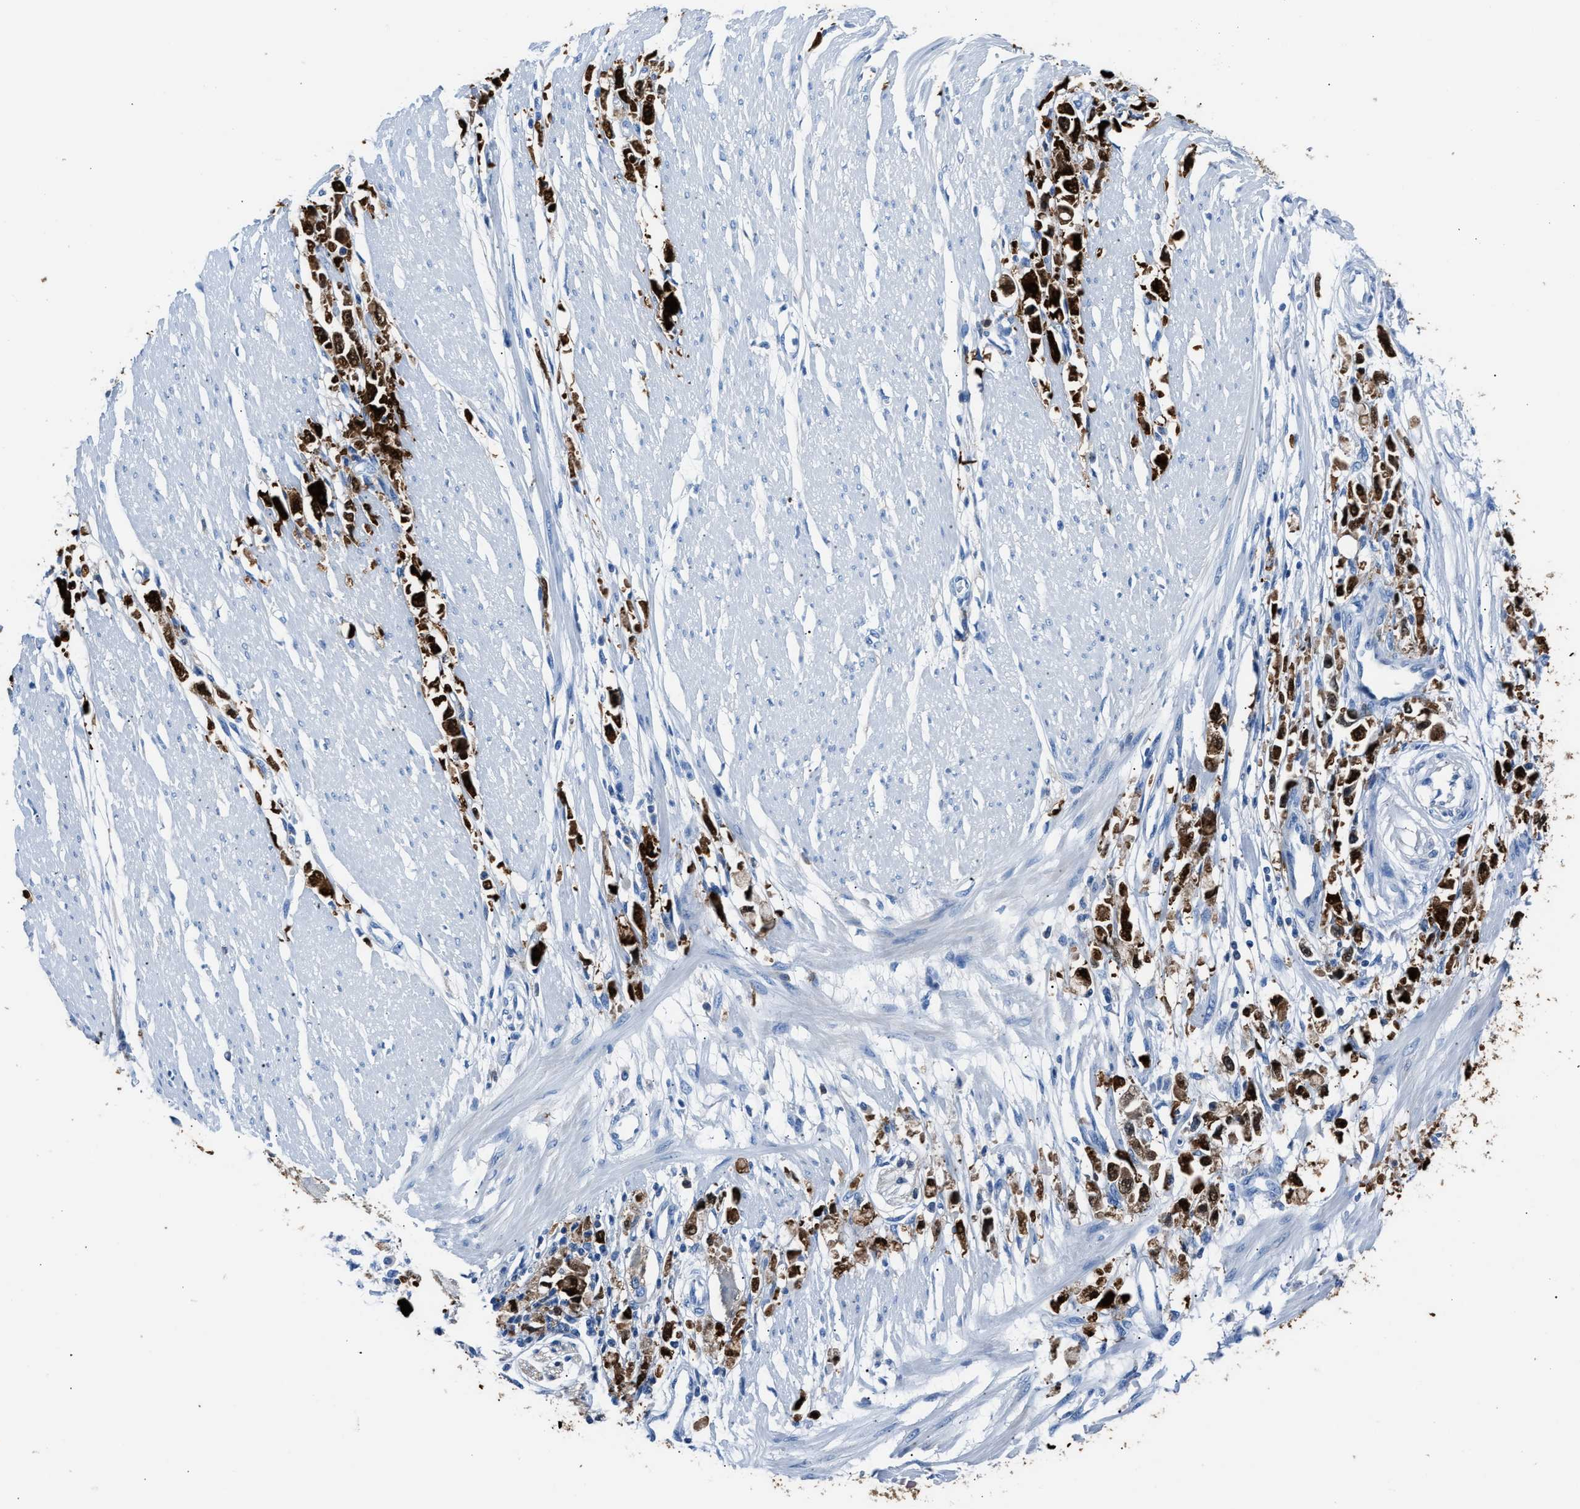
{"staining": {"intensity": "strong", "quantity": ">75%", "location": "cytoplasmic/membranous,nuclear"}, "tissue": "stomach cancer", "cell_type": "Tumor cells", "image_type": "cancer", "snomed": [{"axis": "morphology", "description": "Adenocarcinoma, NOS"}, {"axis": "topography", "description": "Stomach"}], "caption": "A brown stain labels strong cytoplasmic/membranous and nuclear expression of a protein in human adenocarcinoma (stomach) tumor cells. The protein is shown in brown color, while the nuclei are stained blue.", "gene": "S100P", "patient": {"sex": "female", "age": 59}}